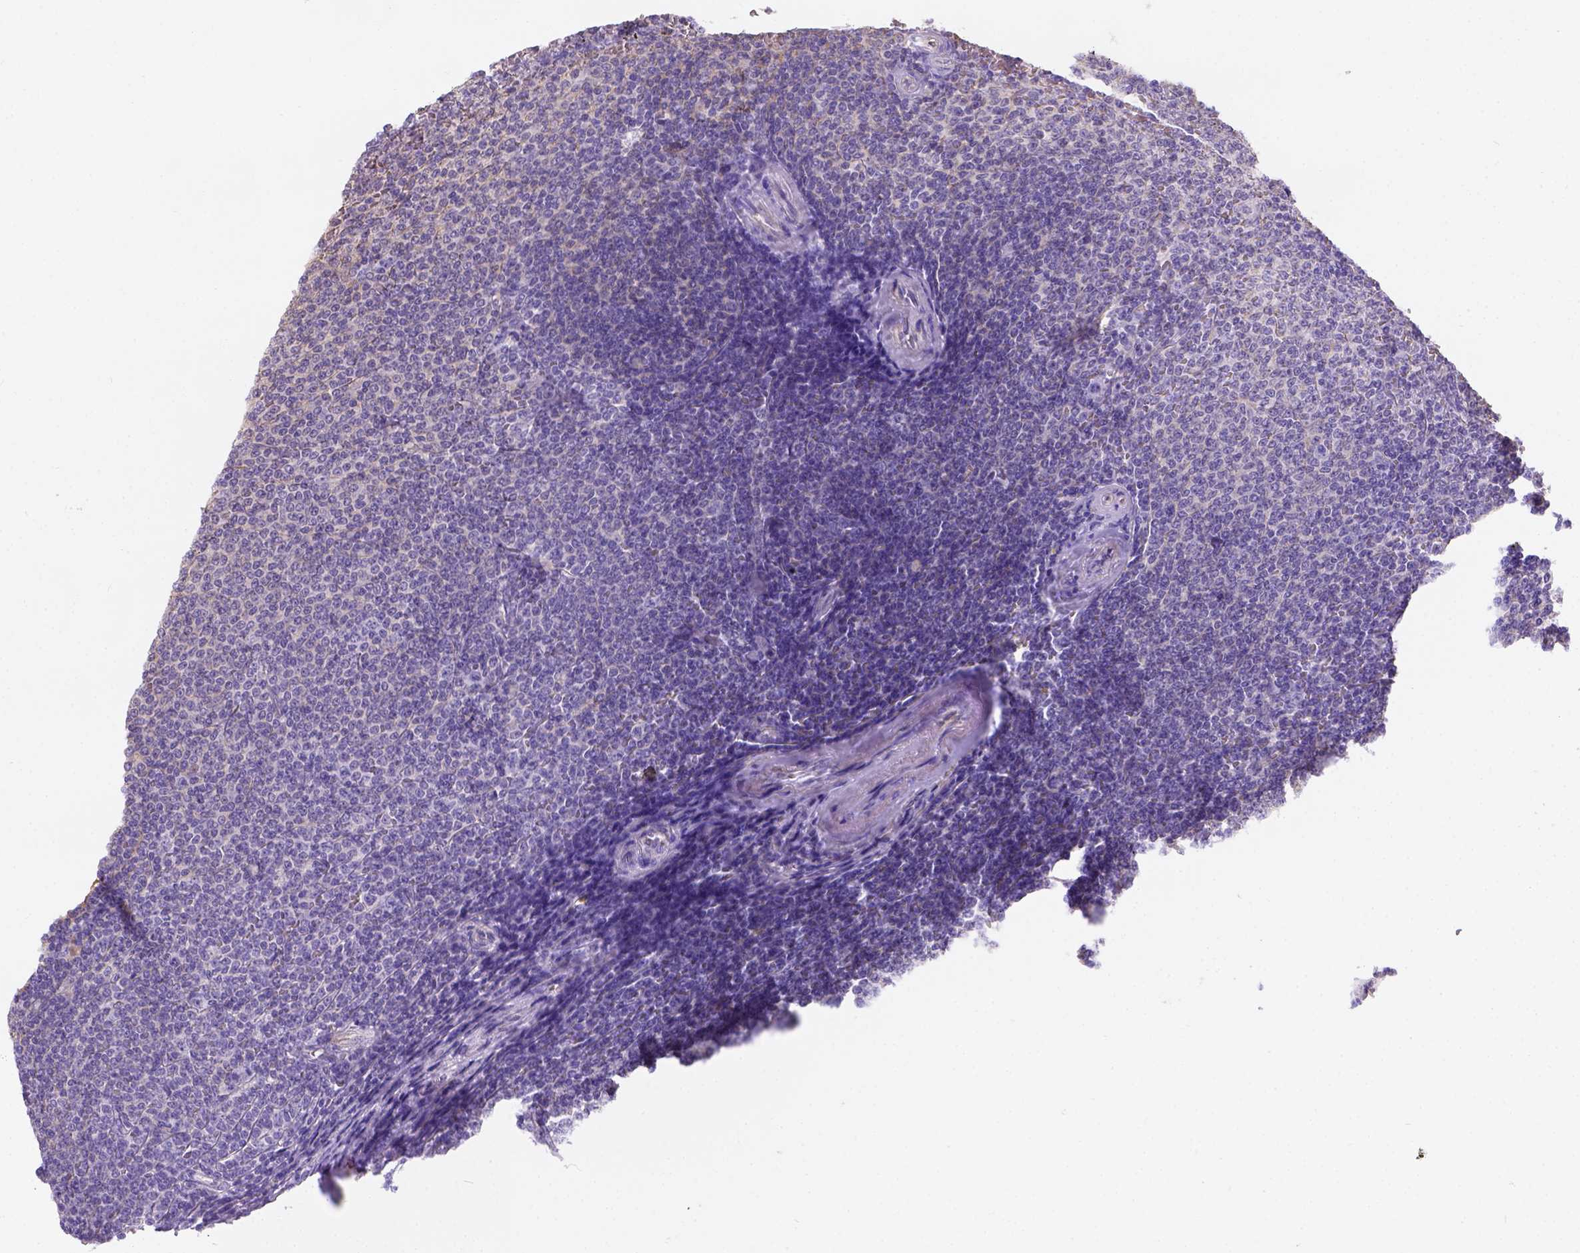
{"staining": {"intensity": "negative", "quantity": "none", "location": "none"}, "tissue": "lymphoma", "cell_type": "Tumor cells", "image_type": "cancer", "snomed": [{"axis": "morphology", "description": "Malignant lymphoma, non-Hodgkin's type, Low grade"}, {"axis": "topography", "description": "Spleen"}], "caption": "Immunohistochemistry histopathology image of lymphoma stained for a protein (brown), which reveals no positivity in tumor cells.", "gene": "PHF7", "patient": {"sex": "female", "age": 77}}